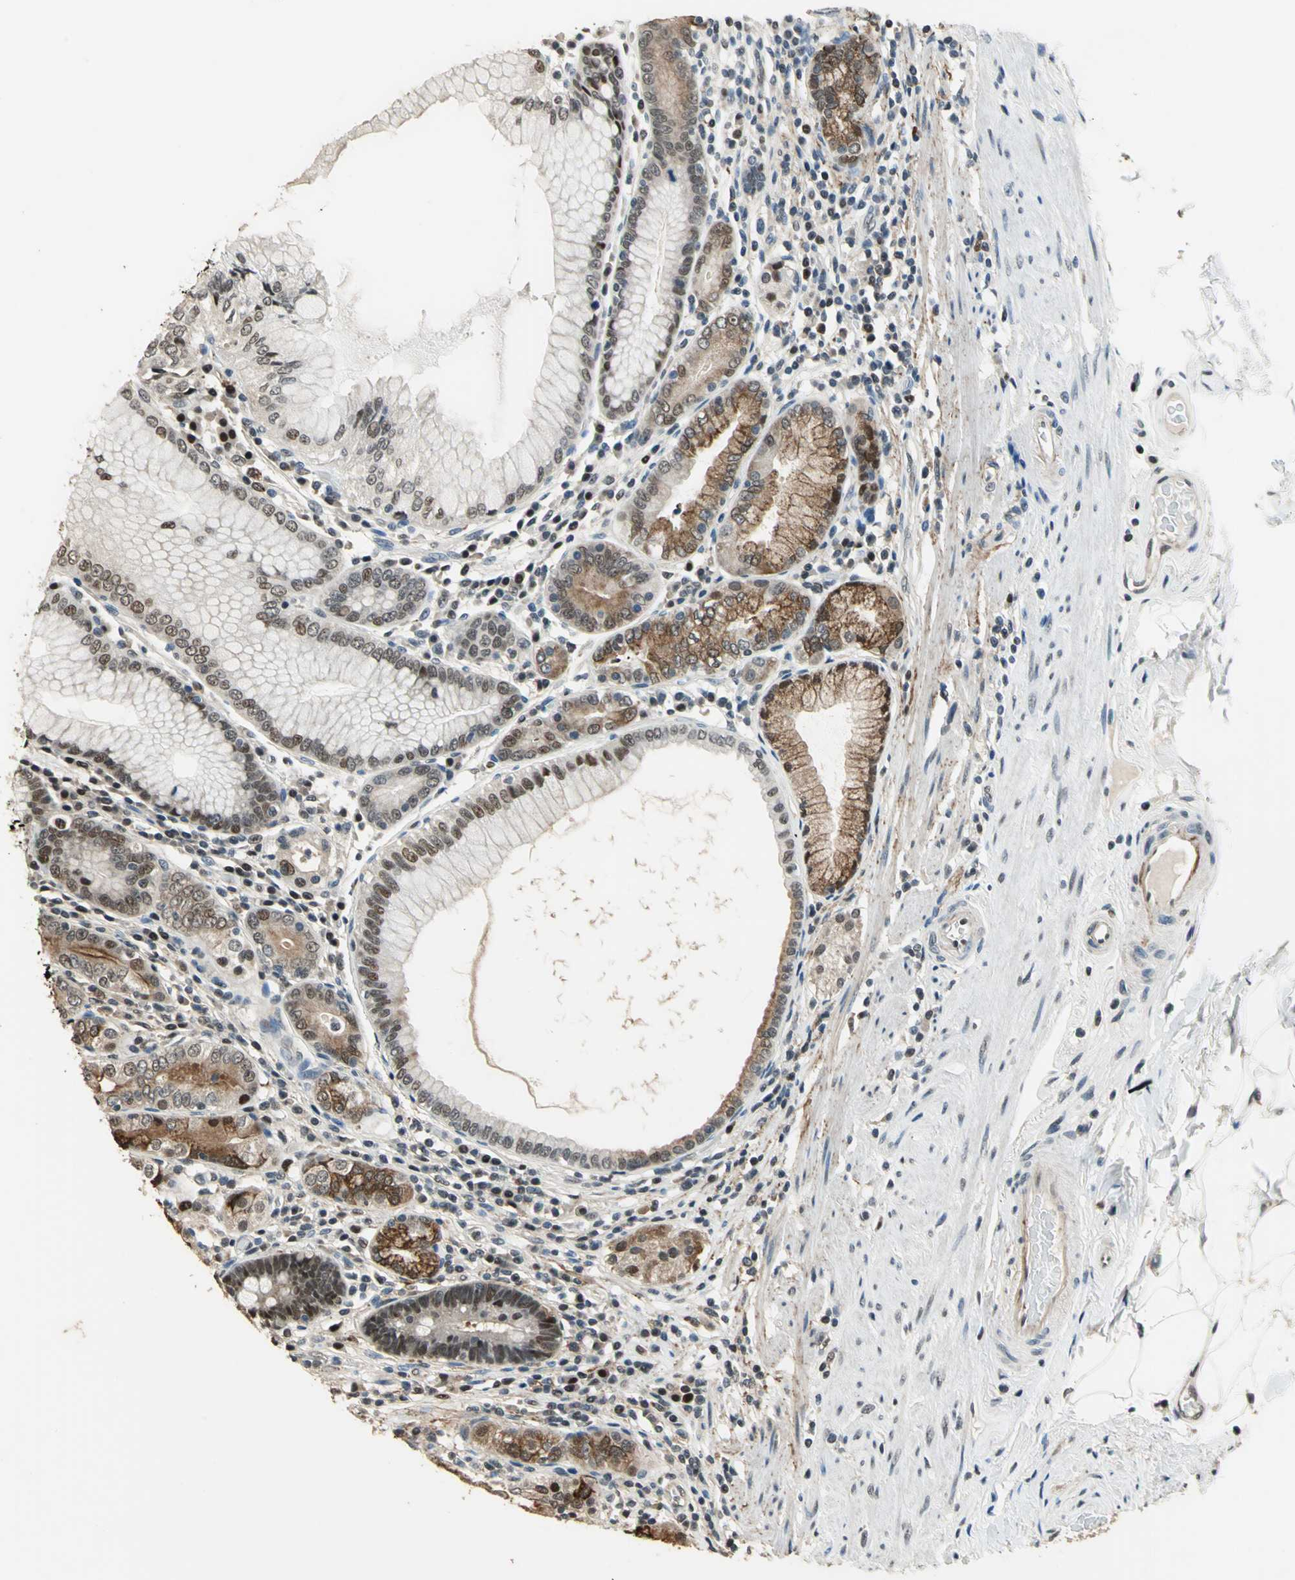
{"staining": {"intensity": "moderate", "quantity": ">75%", "location": "cytoplasmic/membranous"}, "tissue": "stomach", "cell_type": "Glandular cells", "image_type": "normal", "snomed": [{"axis": "morphology", "description": "Normal tissue, NOS"}, {"axis": "topography", "description": "Stomach, lower"}], "caption": "Moderate cytoplasmic/membranous positivity is seen in about >75% of glandular cells in benign stomach.", "gene": "MIS18BP1", "patient": {"sex": "female", "age": 76}}